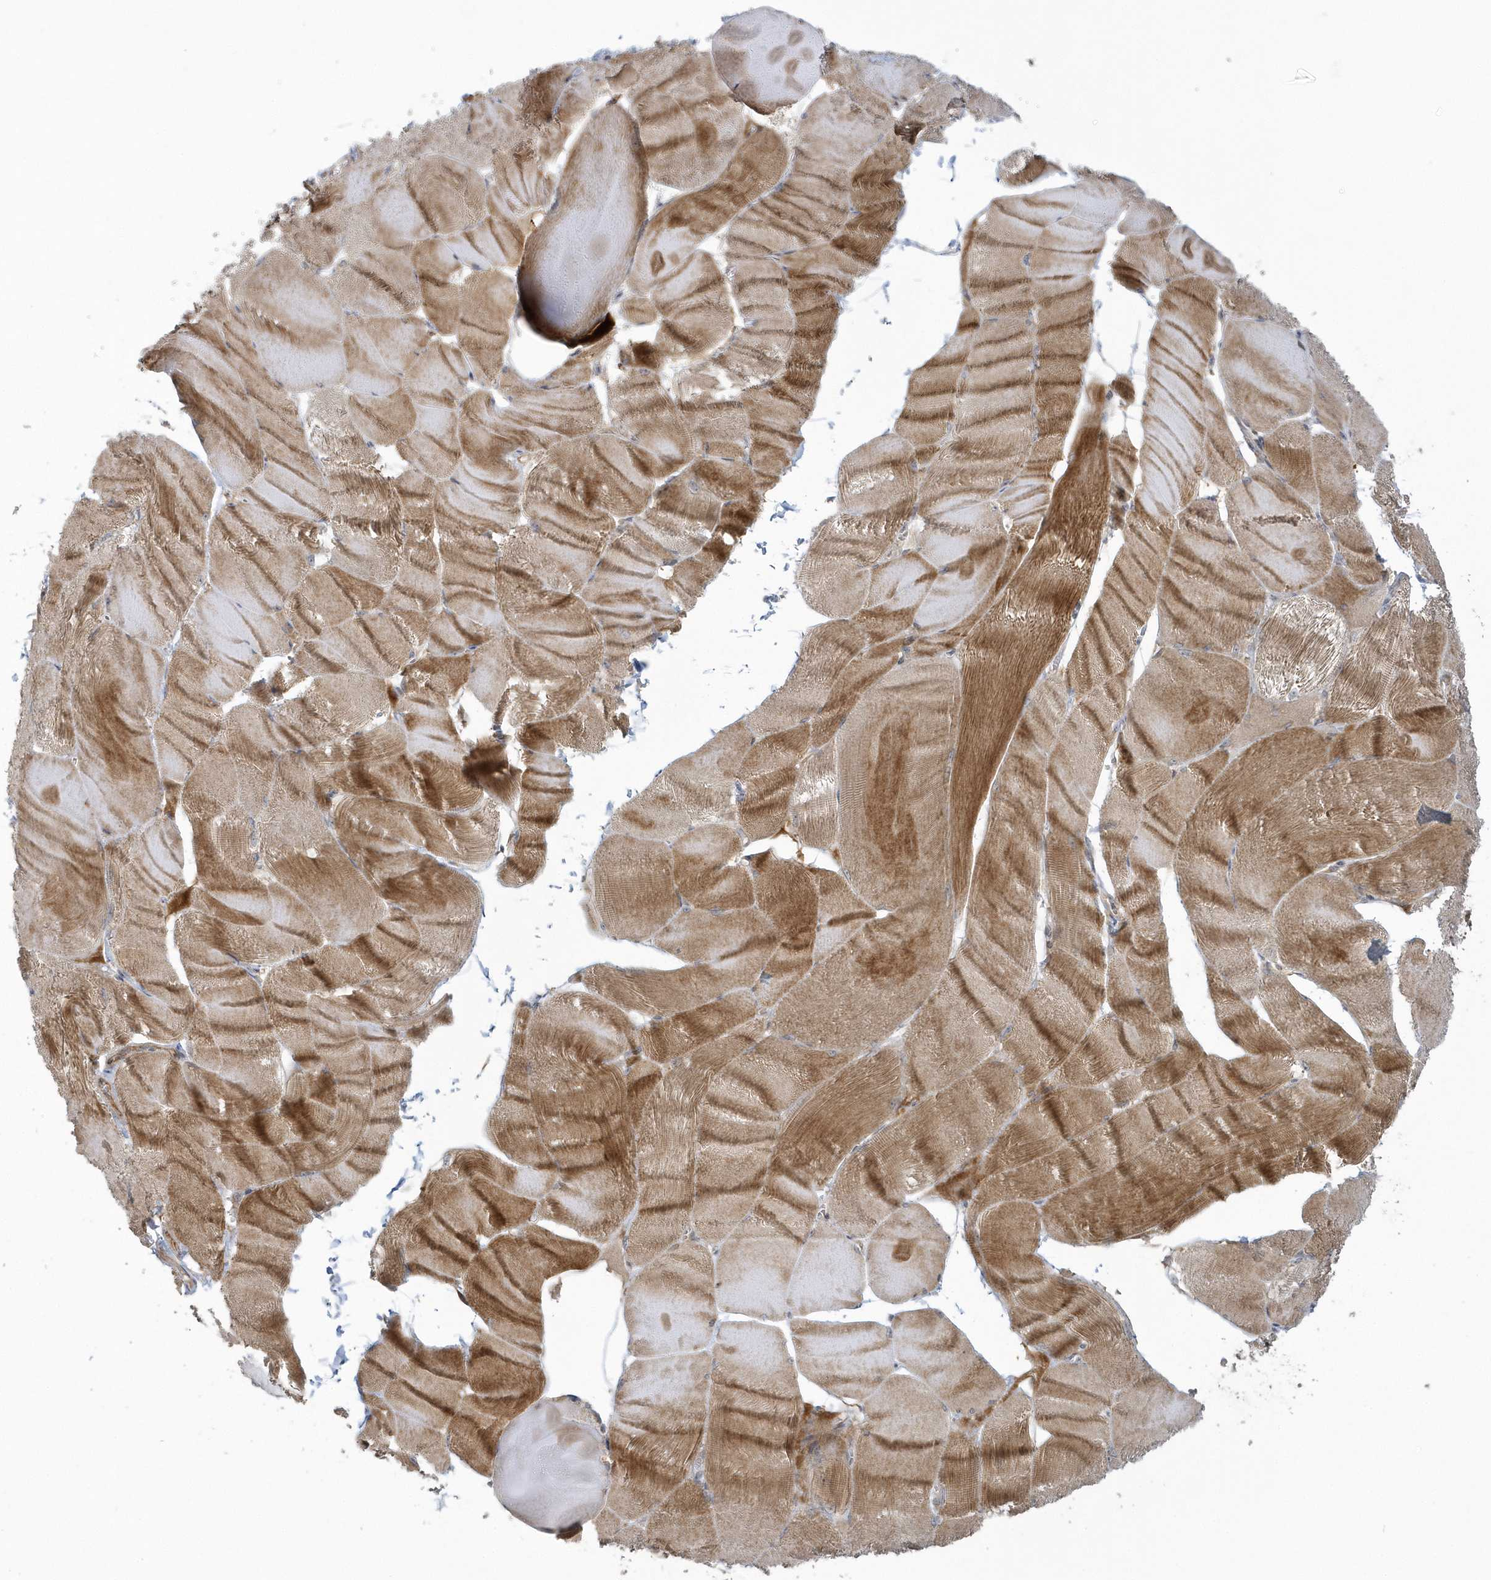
{"staining": {"intensity": "strong", "quantity": ">75%", "location": "cytoplasmic/membranous"}, "tissue": "skeletal muscle", "cell_type": "Myocytes", "image_type": "normal", "snomed": [{"axis": "morphology", "description": "Normal tissue, NOS"}, {"axis": "morphology", "description": "Basal cell carcinoma"}, {"axis": "topography", "description": "Skeletal muscle"}], "caption": "This image displays normal skeletal muscle stained with immunohistochemistry to label a protein in brown. The cytoplasmic/membranous of myocytes show strong positivity for the protein. Nuclei are counter-stained blue.", "gene": "THG1L", "patient": {"sex": "female", "age": 64}}